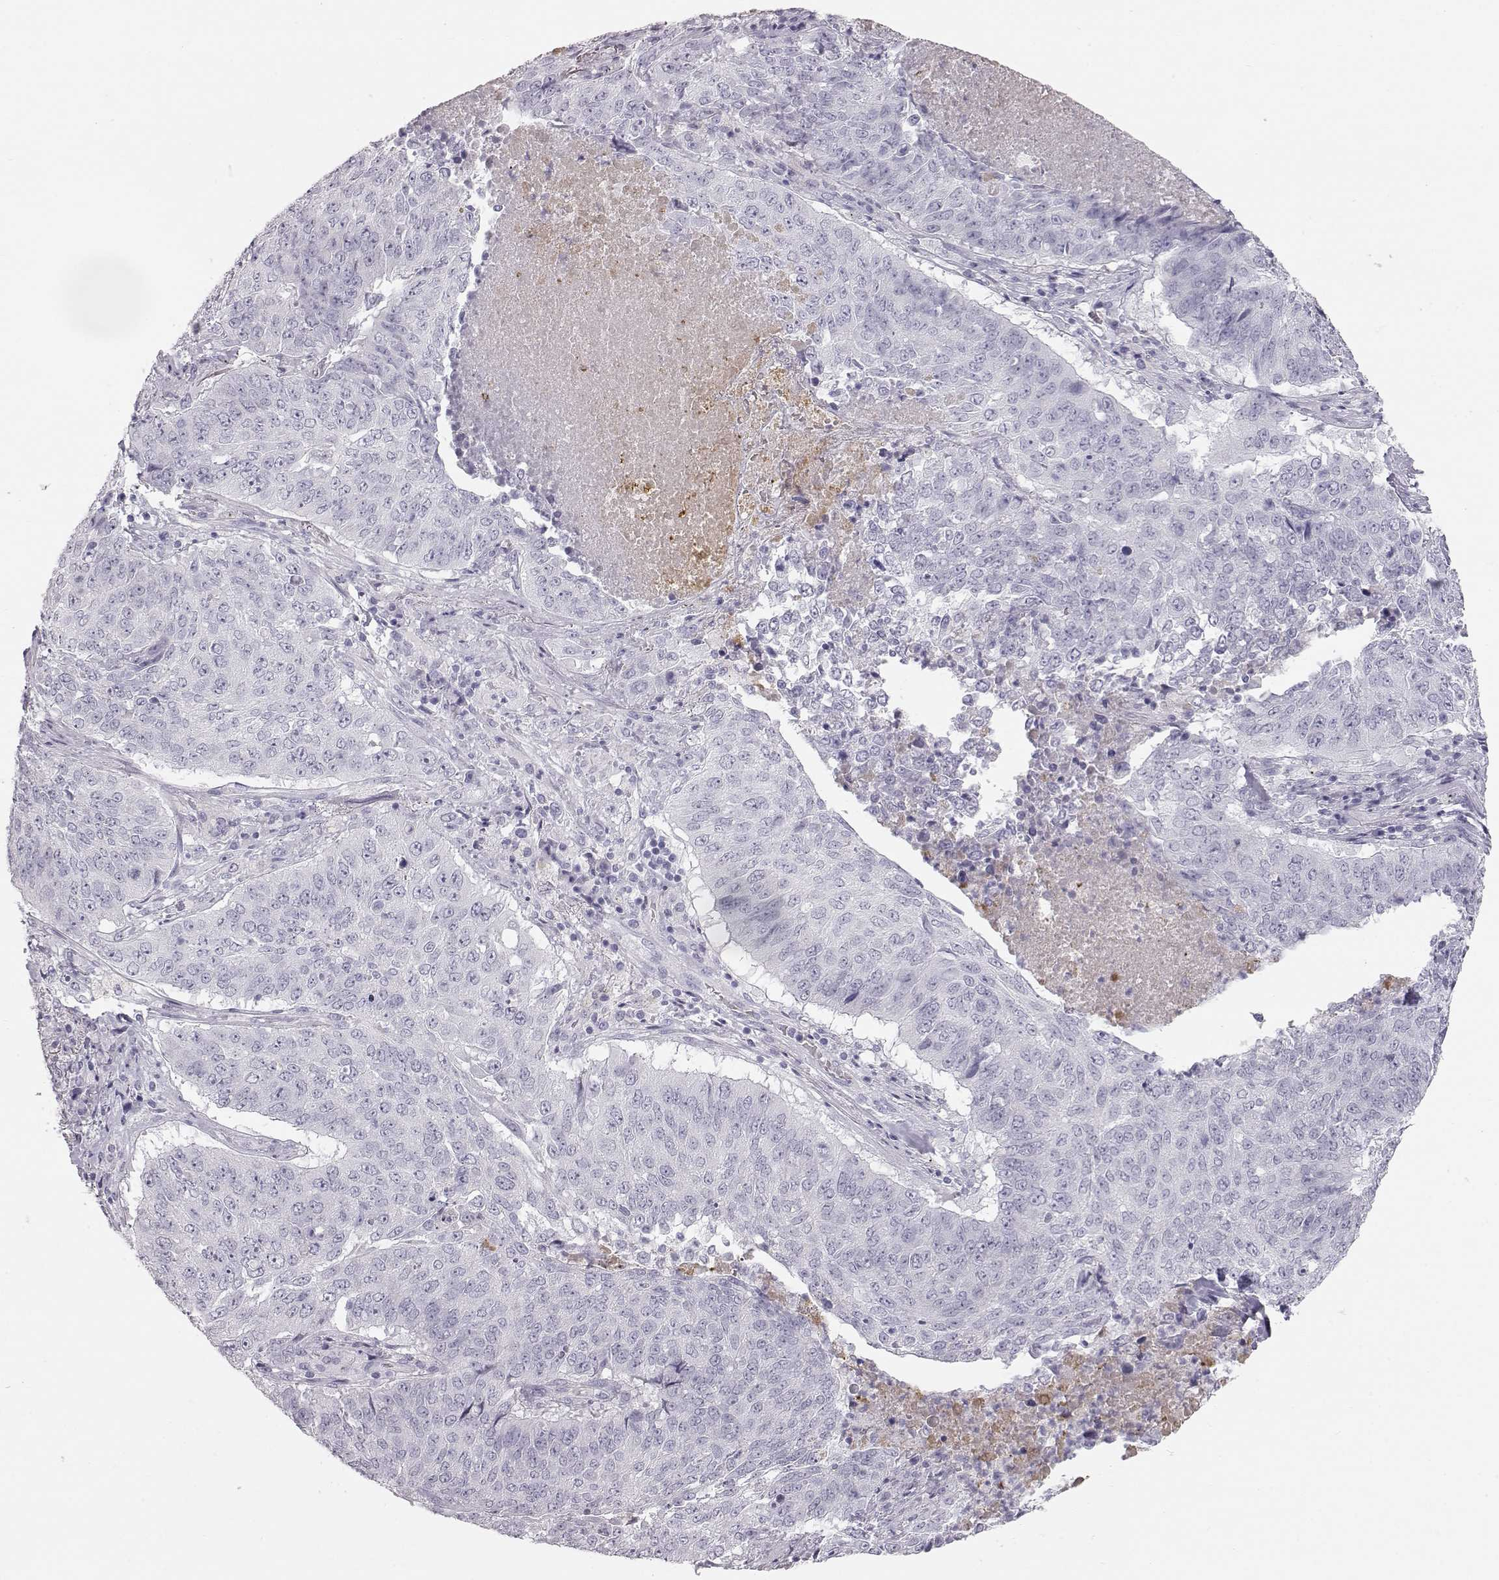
{"staining": {"intensity": "negative", "quantity": "none", "location": "none"}, "tissue": "lung cancer", "cell_type": "Tumor cells", "image_type": "cancer", "snomed": [{"axis": "morphology", "description": "Normal tissue, NOS"}, {"axis": "morphology", "description": "Squamous cell carcinoma, NOS"}, {"axis": "topography", "description": "Bronchus"}, {"axis": "topography", "description": "Lung"}], "caption": "Photomicrograph shows no significant protein staining in tumor cells of lung cancer (squamous cell carcinoma).", "gene": "KRTAP16-1", "patient": {"sex": "male", "age": 64}}